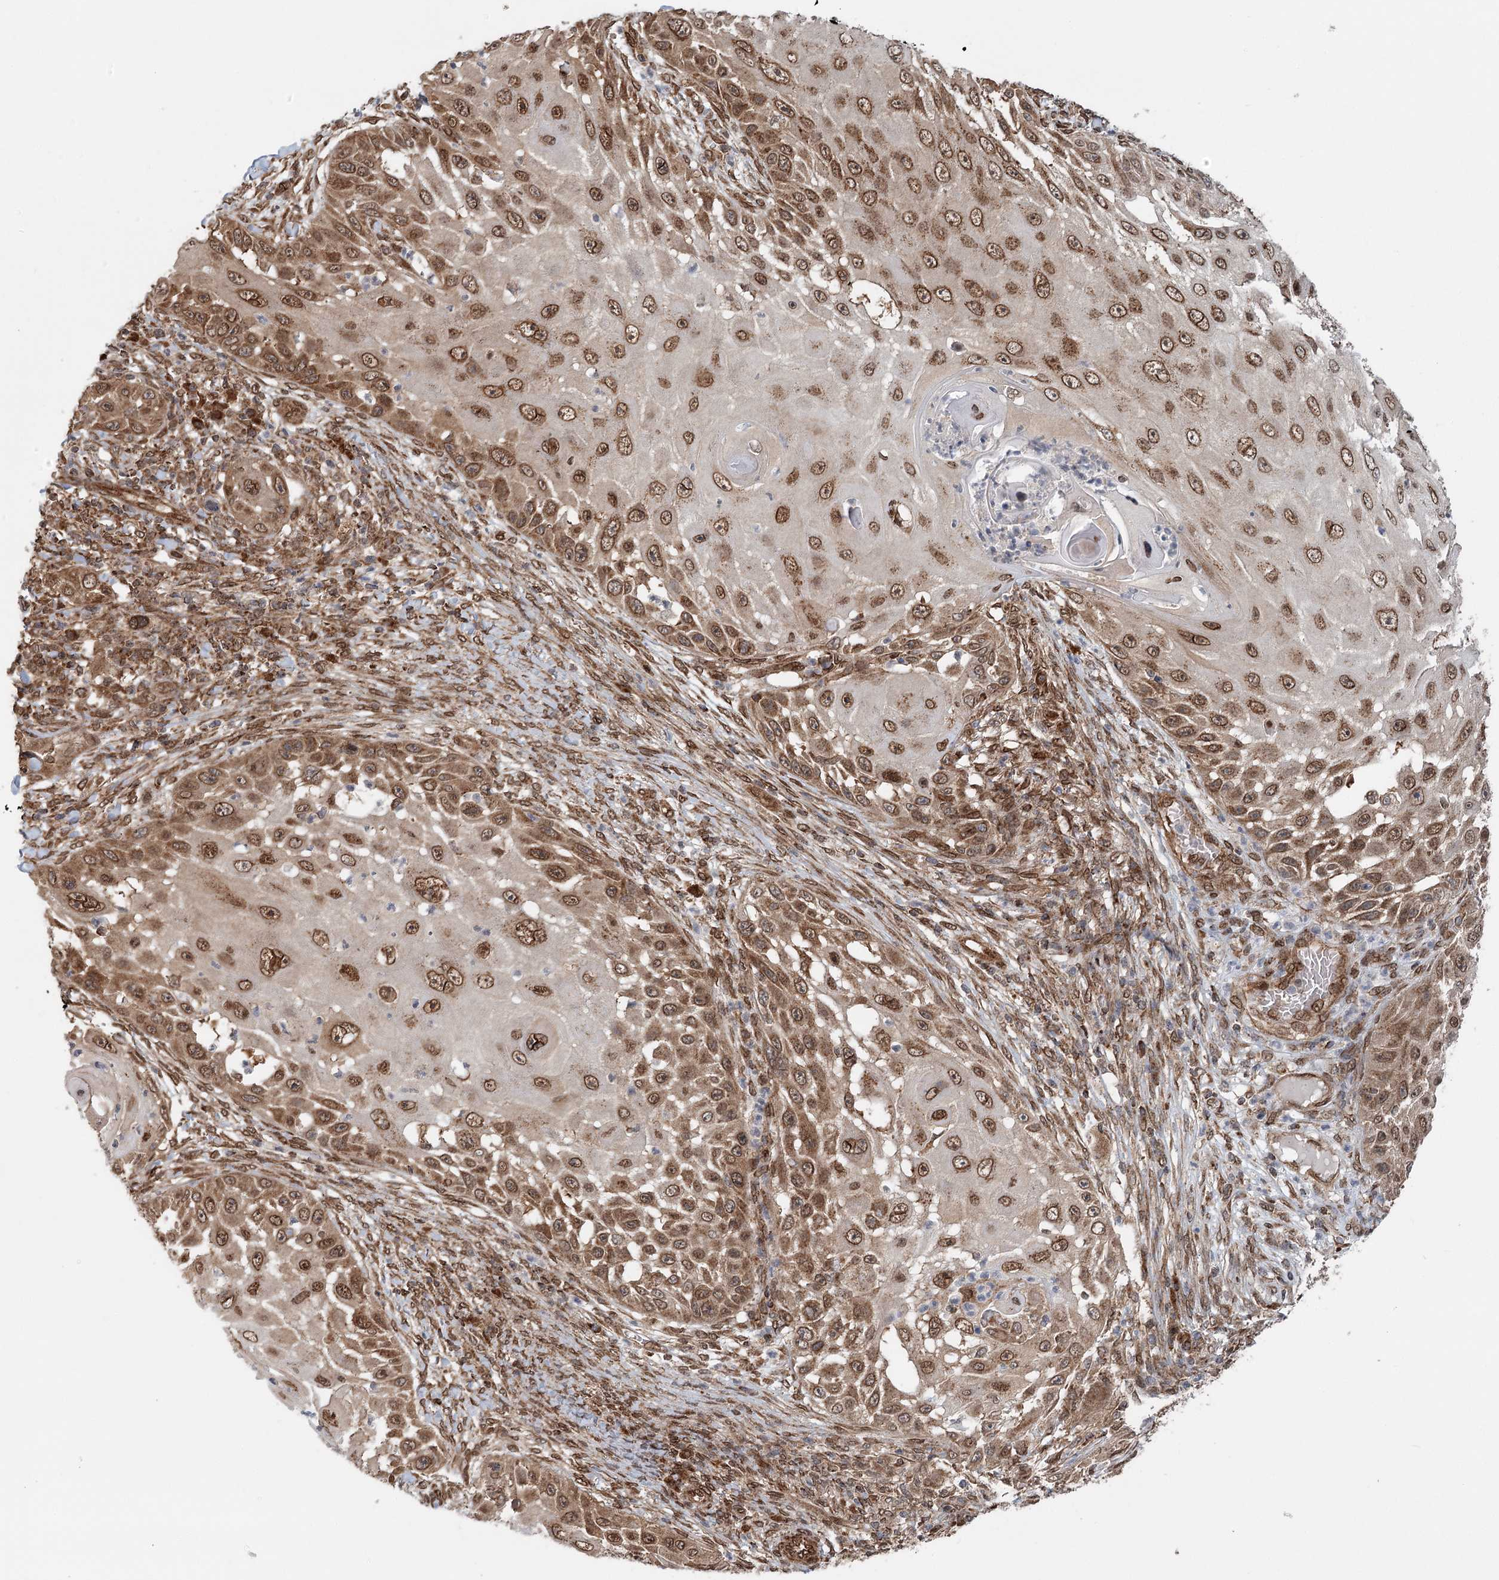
{"staining": {"intensity": "strong", "quantity": ">75%", "location": "cytoplasmic/membranous"}, "tissue": "skin cancer", "cell_type": "Tumor cells", "image_type": "cancer", "snomed": [{"axis": "morphology", "description": "Squamous cell carcinoma, NOS"}, {"axis": "topography", "description": "Skin"}], "caption": "A brown stain labels strong cytoplasmic/membranous positivity of a protein in skin cancer tumor cells.", "gene": "BCKDHA", "patient": {"sex": "female", "age": 44}}